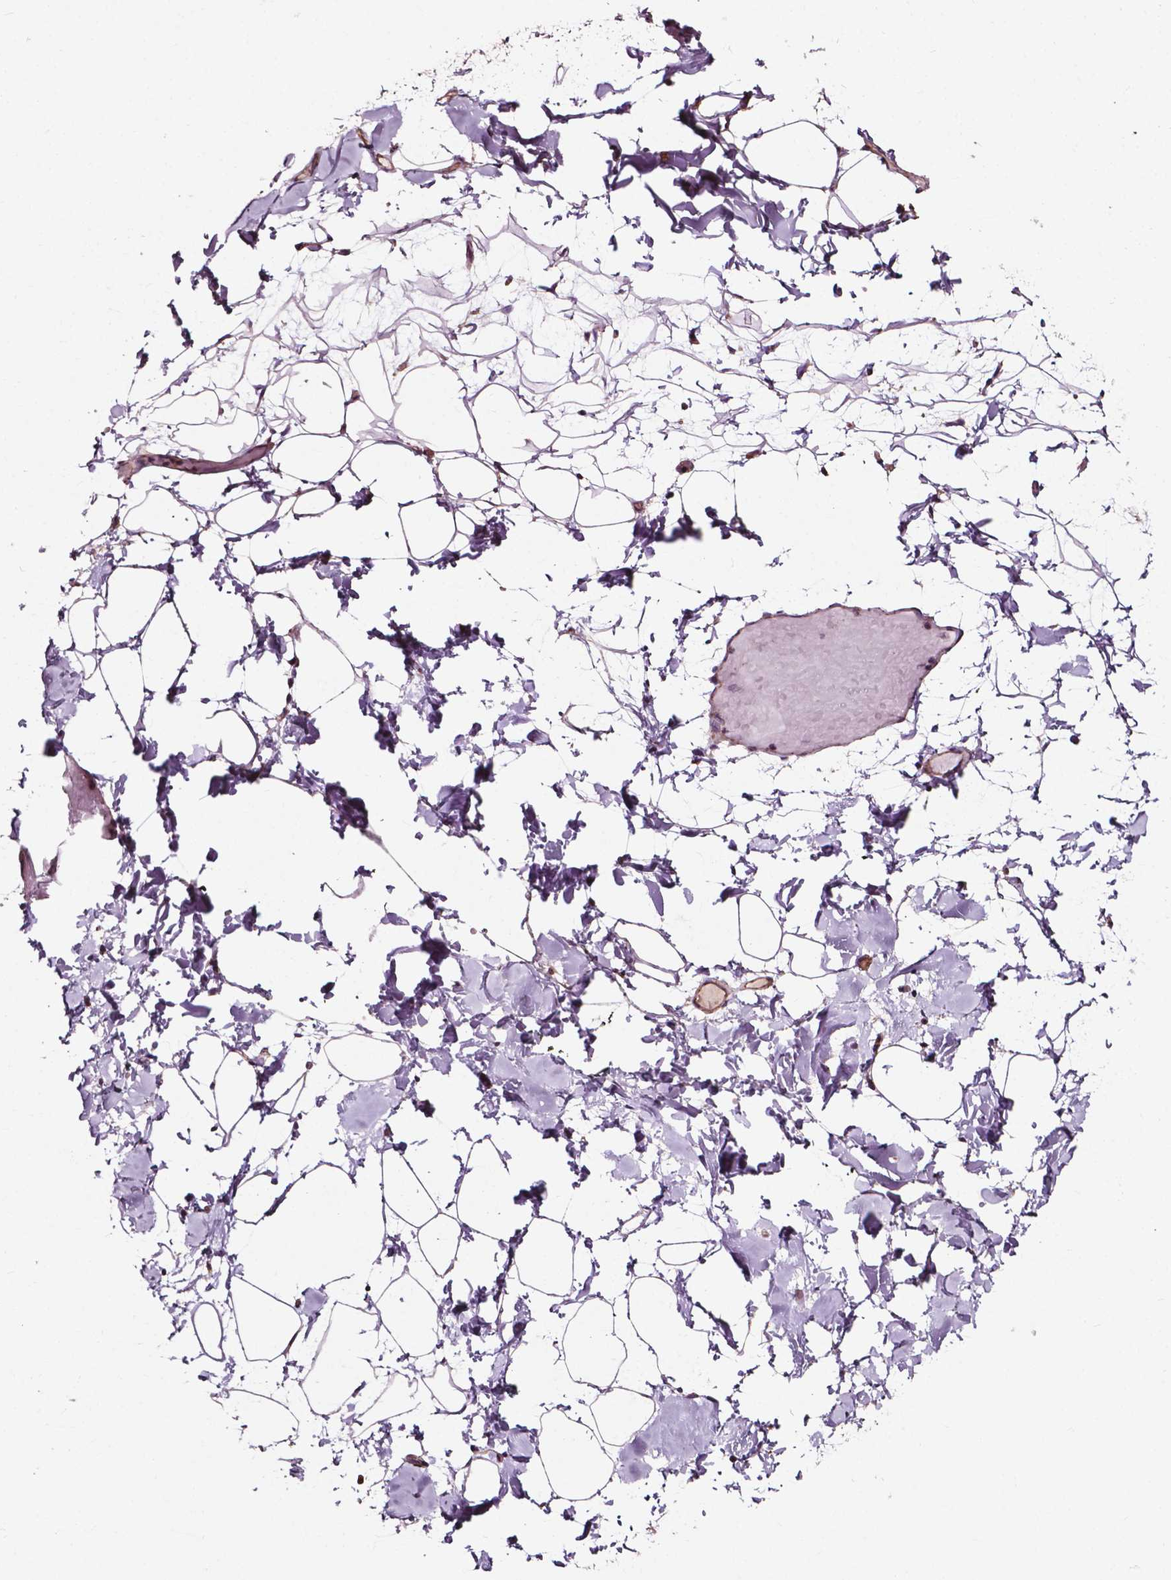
{"staining": {"intensity": "weak", "quantity": "25%-75%", "location": "cytoplasmic/membranous"}, "tissue": "adipose tissue", "cell_type": "Adipocytes", "image_type": "normal", "snomed": [{"axis": "morphology", "description": "Normal tissue, NOS"}, {"axis": "topography", "description": "Gallbladder"}, {"axis": "topography", "description": "Peripheral nerve tissue"}], "caption": "This micrograph demonstrates immunohistochemistry staining of benign human adipose tissue, with low weak cytoplasmic/membranous staining in about 25%-75% of adipocytes.", "gene": "ATG16L1", "patient": {"sex": "female", "age": 45}}